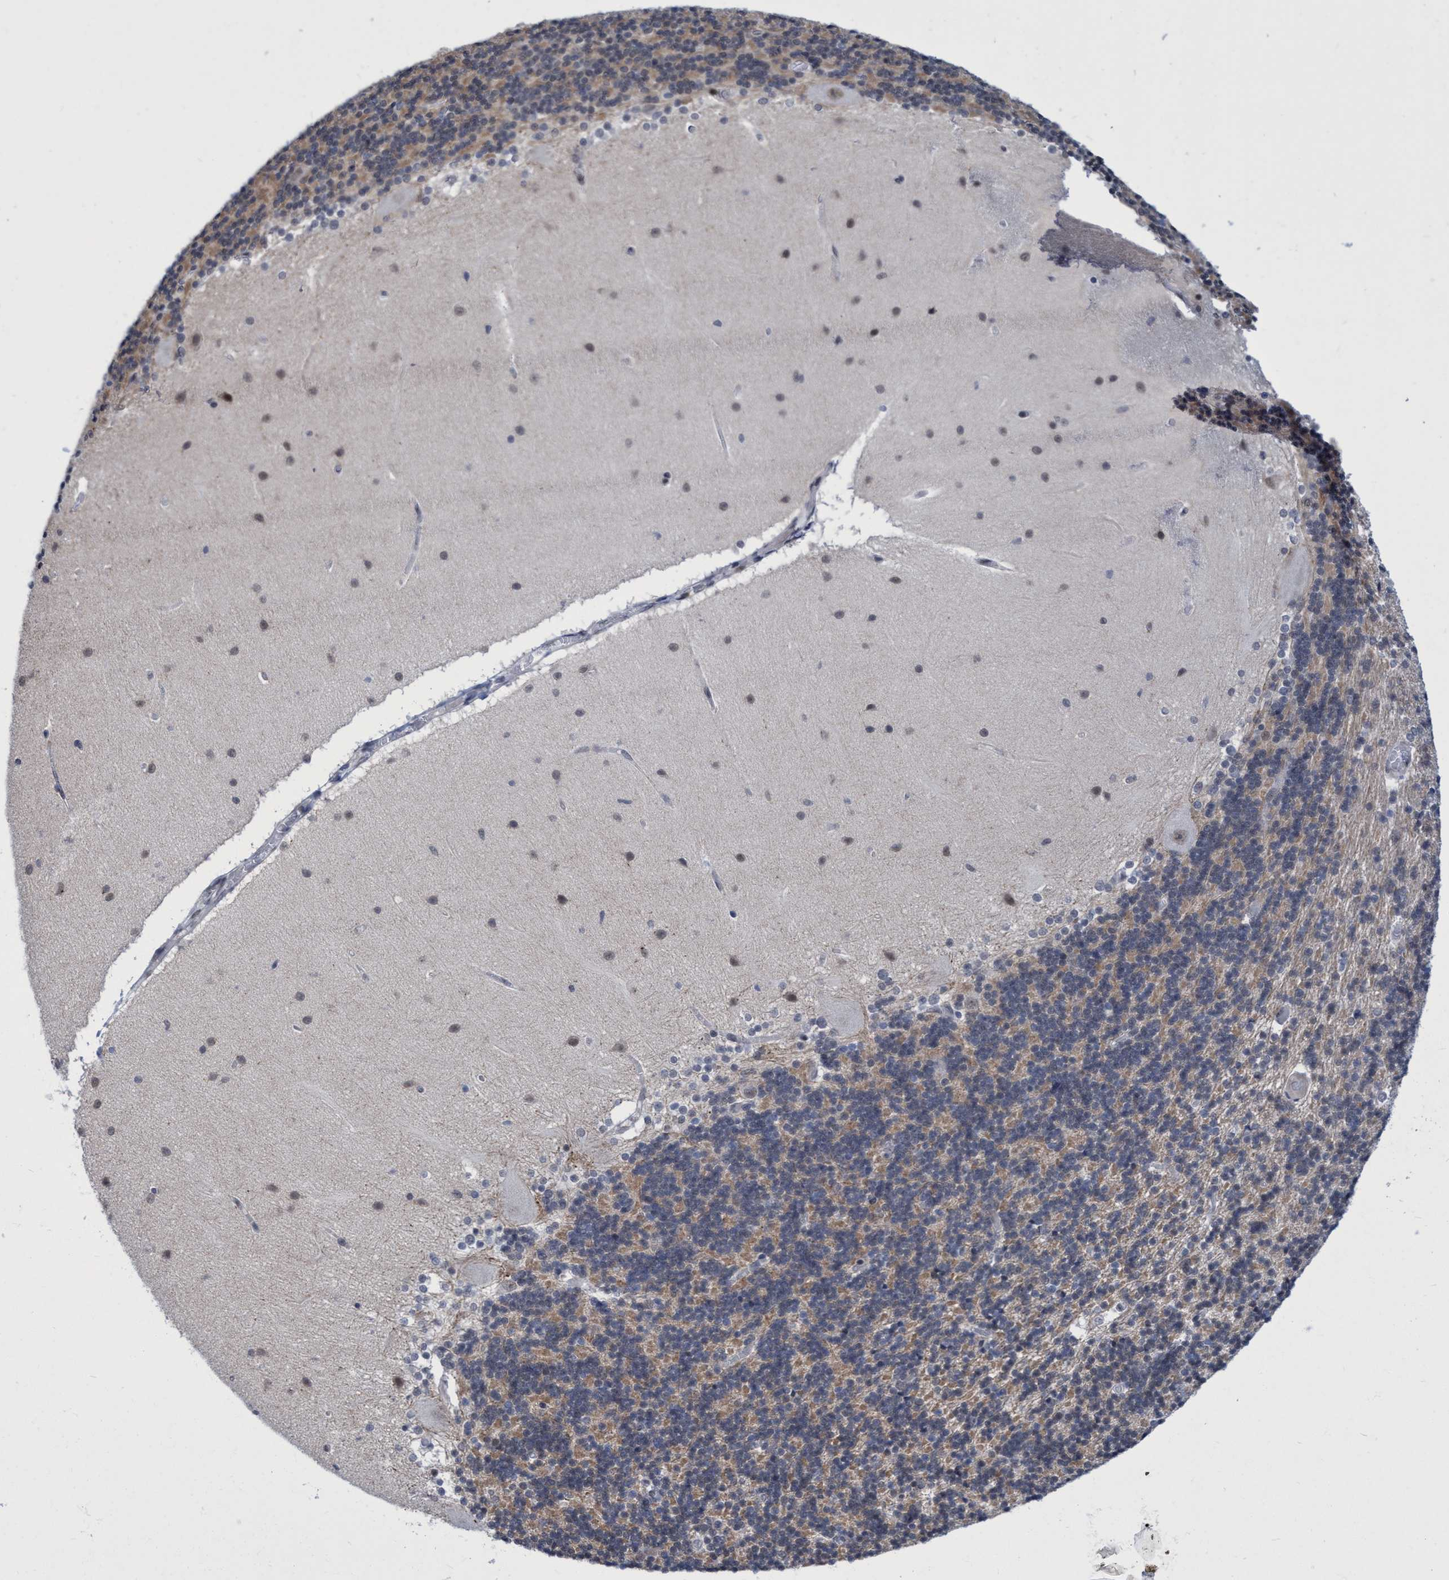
{"staining": {"intensity": "weak", "quantity": ">75%", "location": "cytoplasmic/membranous"}, "tissue": "cerebellum", "cell_type": "Cells in granular layer", "image_type": "normal", "snomed": [{"axis": "morphology", "description": "Normal tissue, NOS"}, {"axis": "topography", "description": "Cerebellum"}], "caption": "Immunohistochemistry (IHC) (DAB) staining of unremarkable cerebellum shows weak cytoplasmic/membranous protein staining in about >75% of cells in granular layer.", "gene": "C9orf78", "patient": {"sex": "female", "age": 54}}